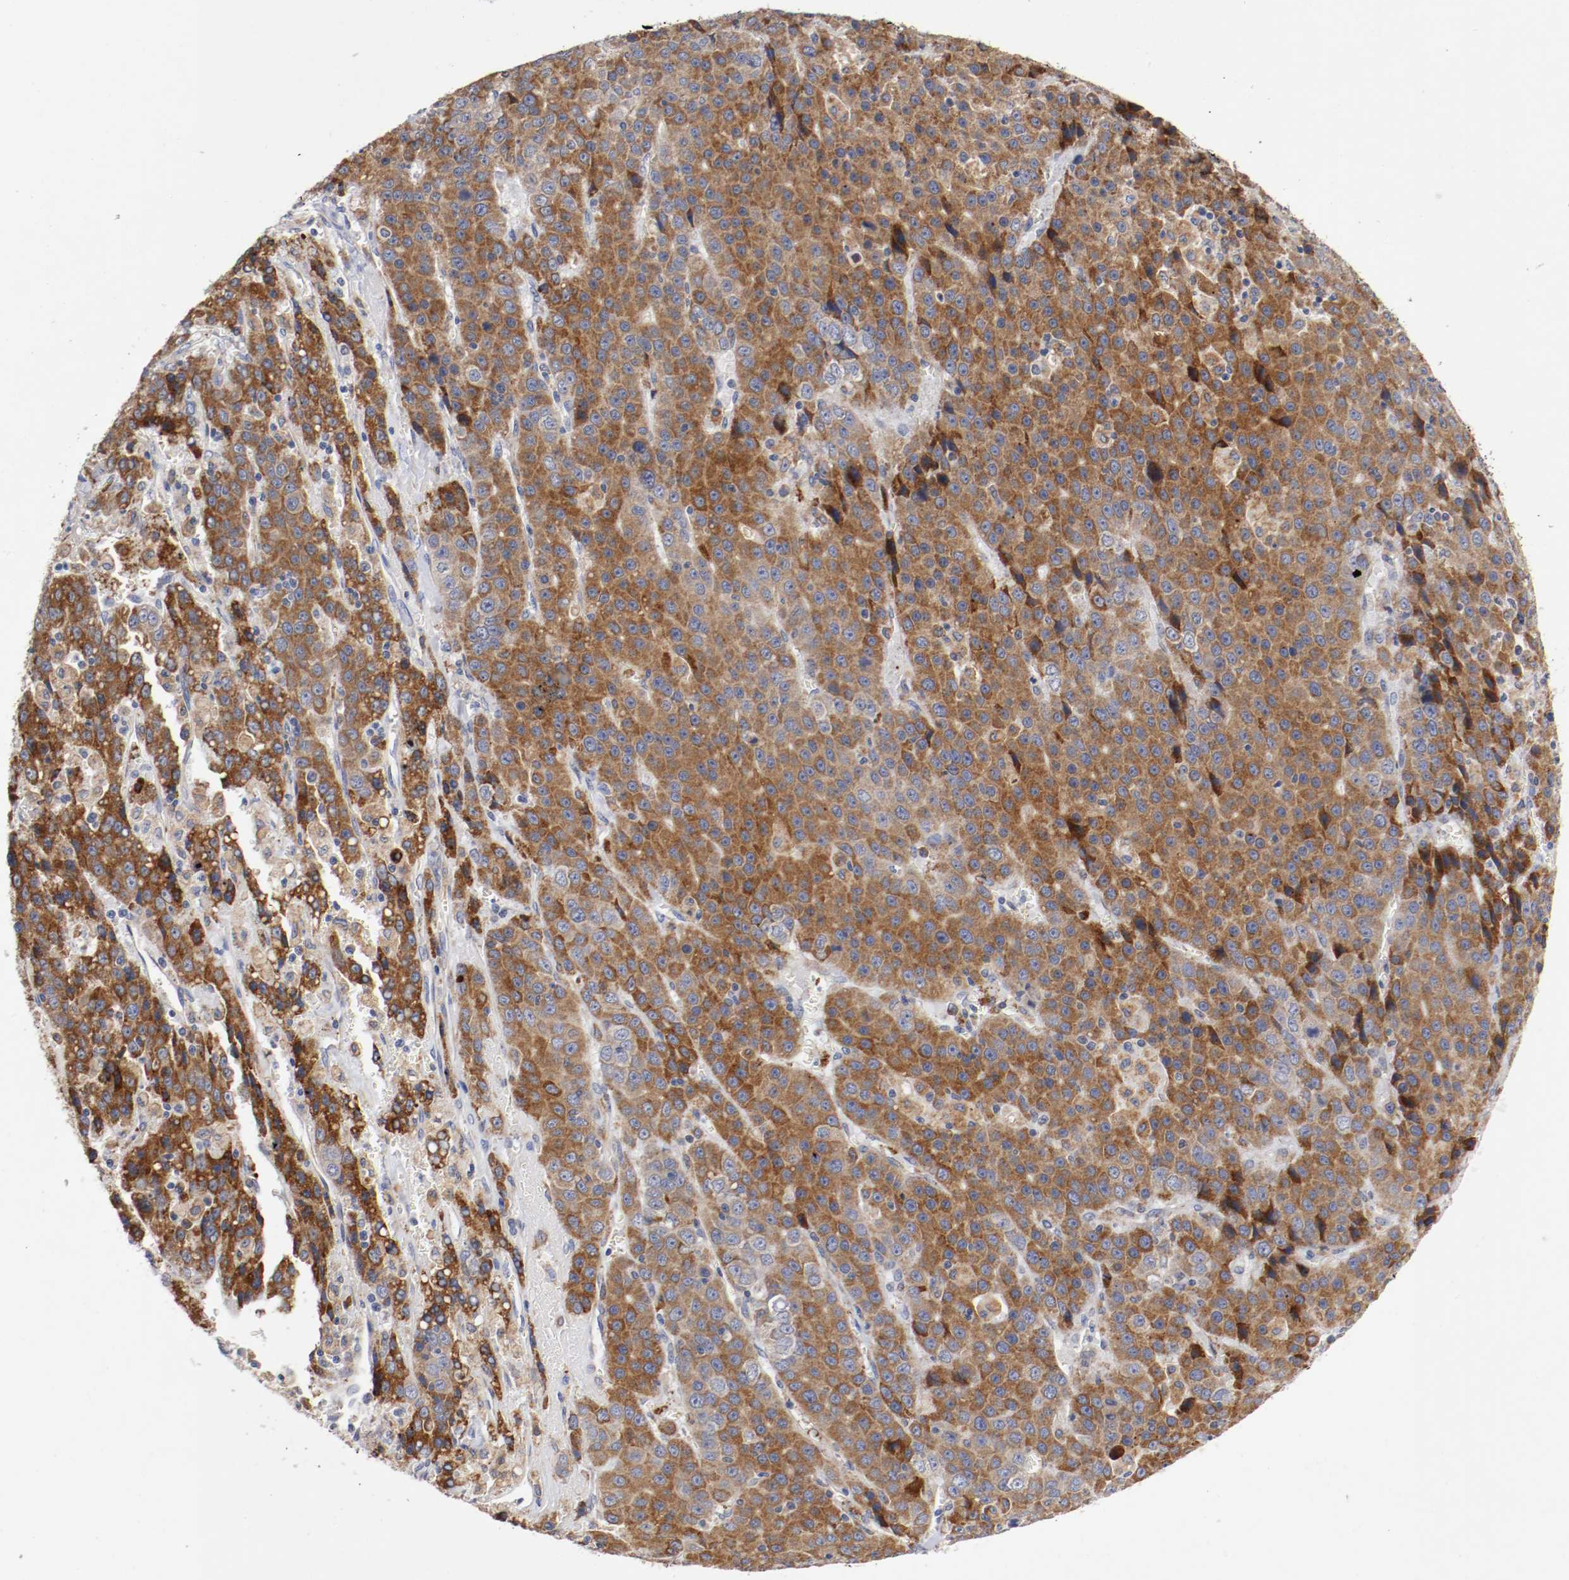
{"staining": {"intensity": "strong", "quantity": ">75%", "location": "cytoplasmic/membranous"}, "tissue": "liver cancer", "cell_type": "Tumor cells", "image_type": "cancer", "snomed": [{"axis": "morphology", "description": "Carcinoma, Hepatocellular, NOS"}, {"axis": "topography", "description": "Liver"}], "caption": "Brown immunohistochemical staining in liver cancer (hepatocellular carcinoma) demonstrates strong cytoplasmic/membranous expression in approximately >75% of tumor cells.", "gene": "TRAF2", "patient": {"sex": "female", "age": 53}}